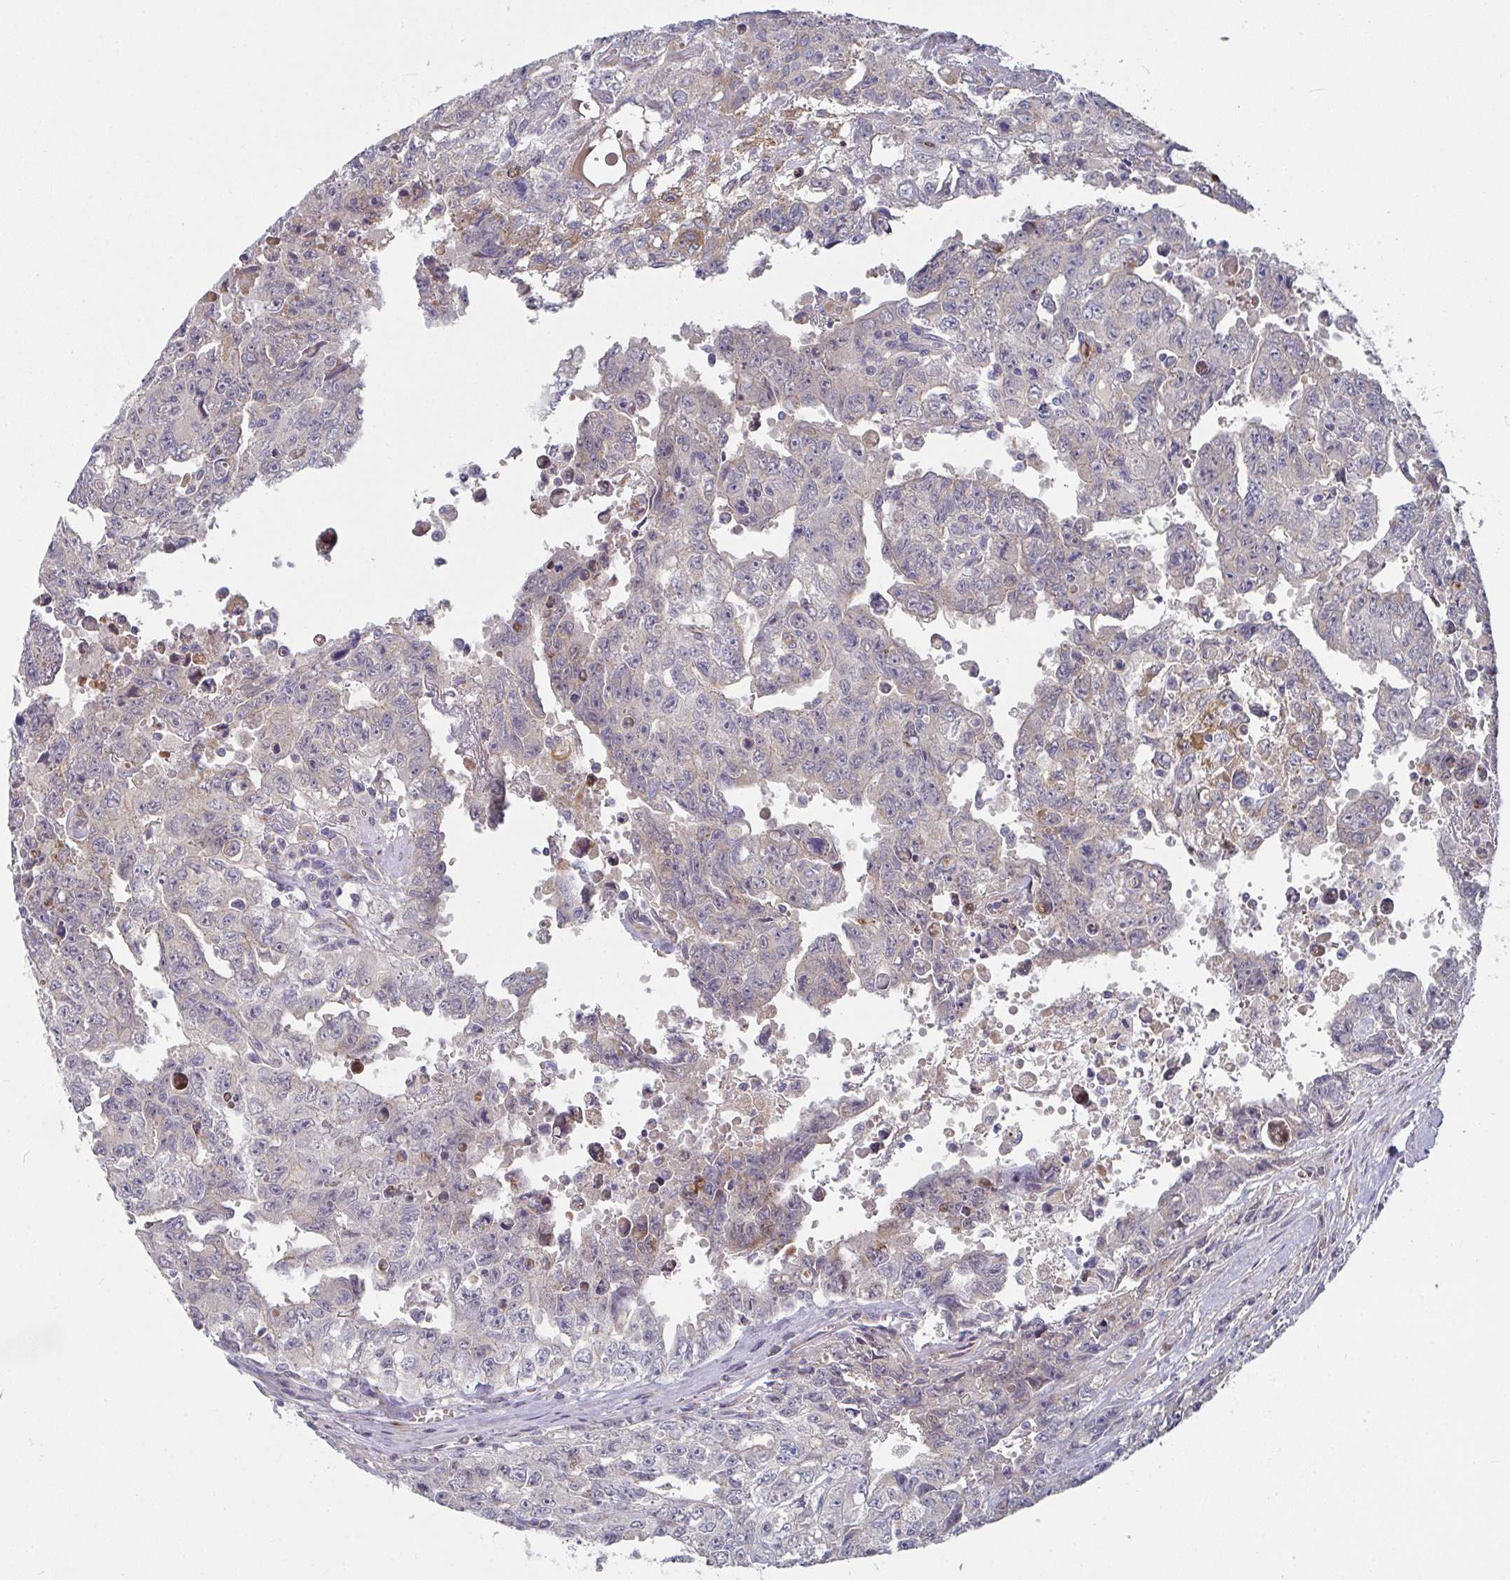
{"staining": {"intensity": "weak", "quantity": "<25%", "location": "cytoplasmic/membranous"}, "tissue": "testis cancer", "cell_type": "Tumor cells", "image_type": "cancer", "snomed": [{"axis": "morphology", "description": "Carcinoma, Embryonal, NOS"}, {"axis": "topography", "description": "Testis"}], "caption": "This is an immunohistochemistry photomicrograph of testis cancer (embryonal carcinoma). There is no expression in tumor cells.", "gene": "RHEBL1", "patient": {"sex": "male", "age": 24}}